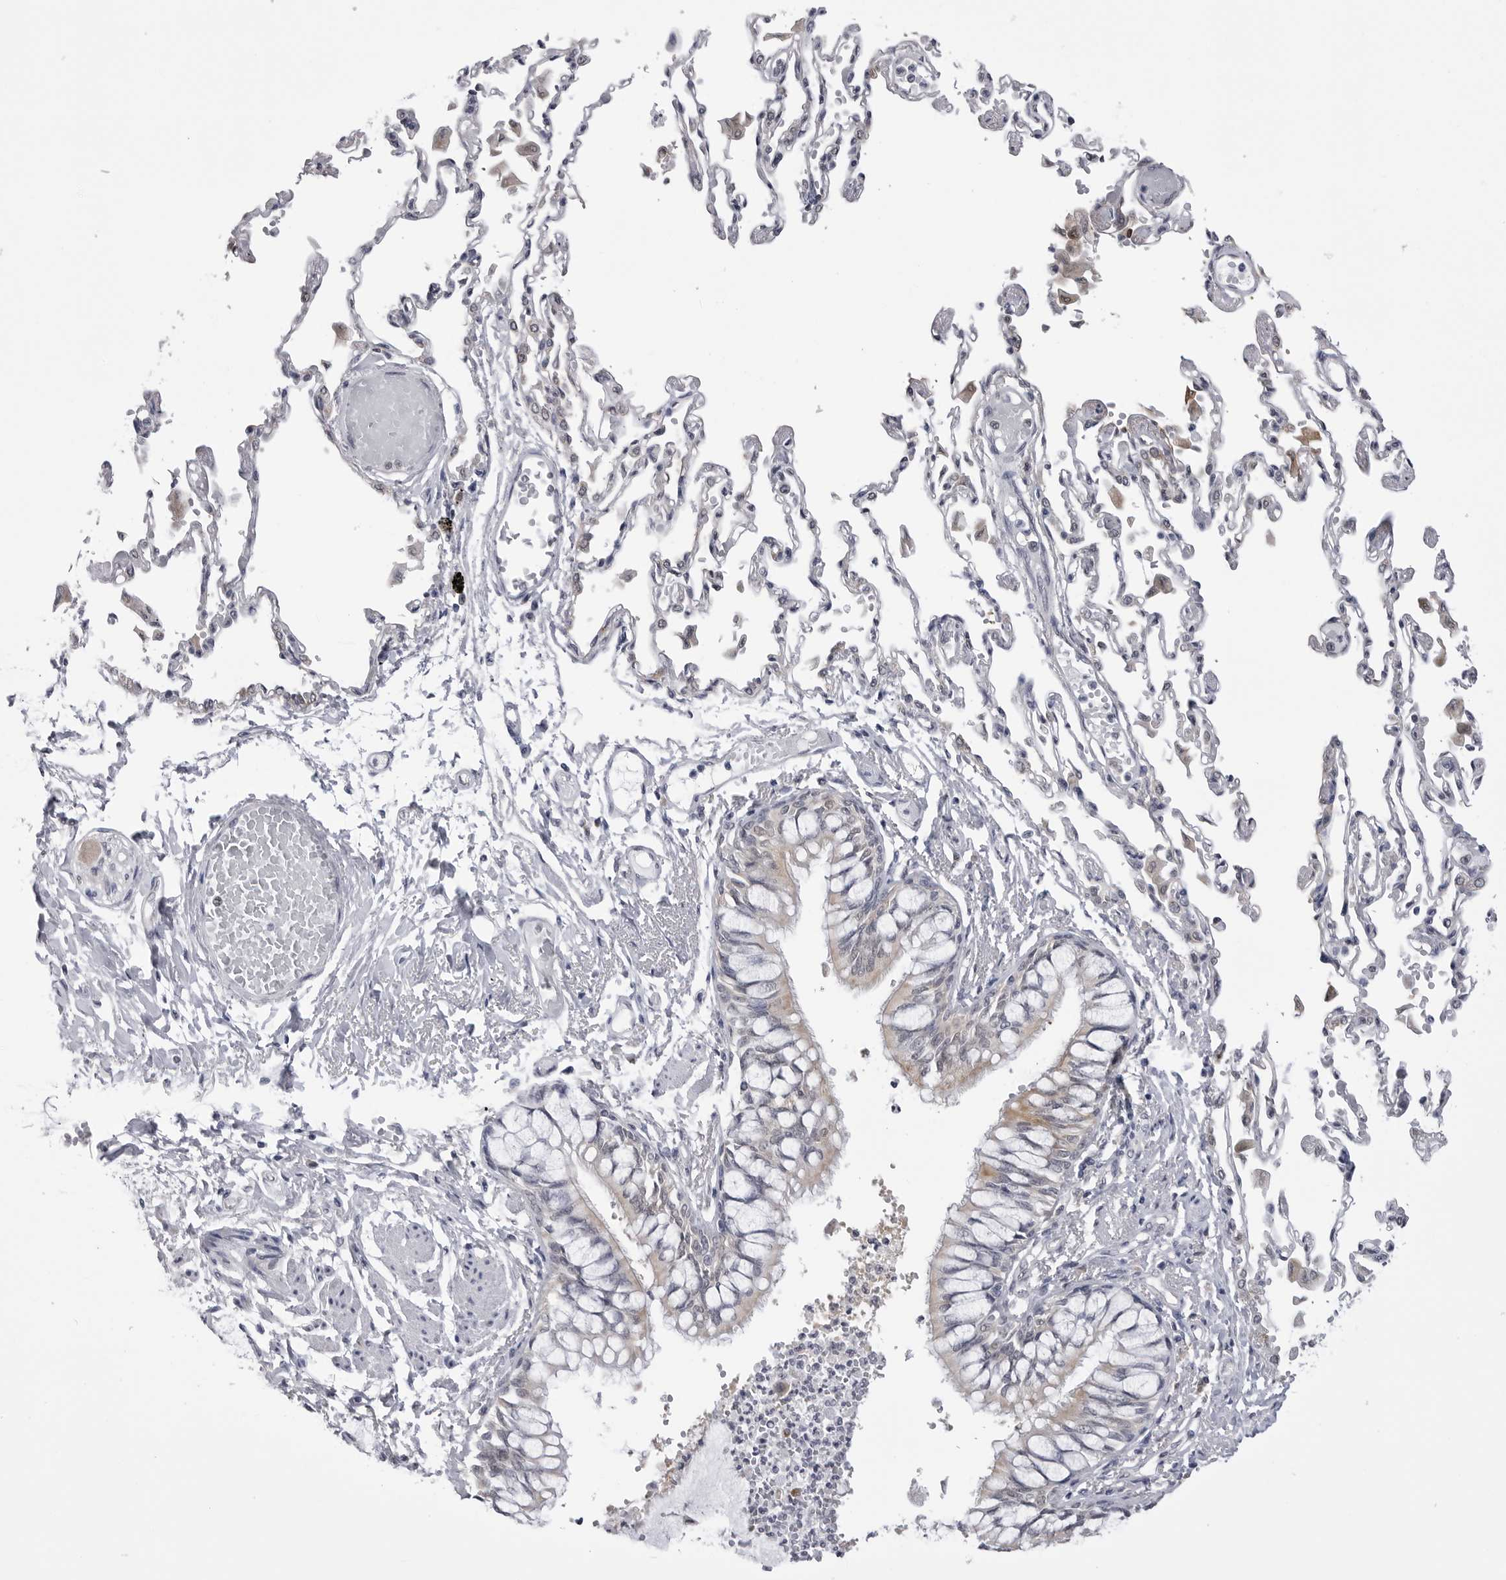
{"staining": {"intensity": "negative", "quantity": "none", "location": "none"}, "tissue": "bronchus", "cell_type": "Respiratory epithelial cells", "image_type": "normal", "snomed": [{"axis": "morphology", "description": "Normal tissue, NOS"}, {"axis": "topography", "description": "Cartilage tissue"}, {"axis": "topography", "description": "Bronchus"}, {"axis": "topography", "description": "Lung"}], "caption": "IHC micrograph of normal bronchus: bronchus stained with DAB (3,3'-diaminobenzidine) demonstrates no significant protein expression in respiratory epithelial cells. (DAB immunohistochemistry (IHC) with hematoxylin counter stain).", "gene": "FH", "patient": {"sex": "female", "age": 49}}